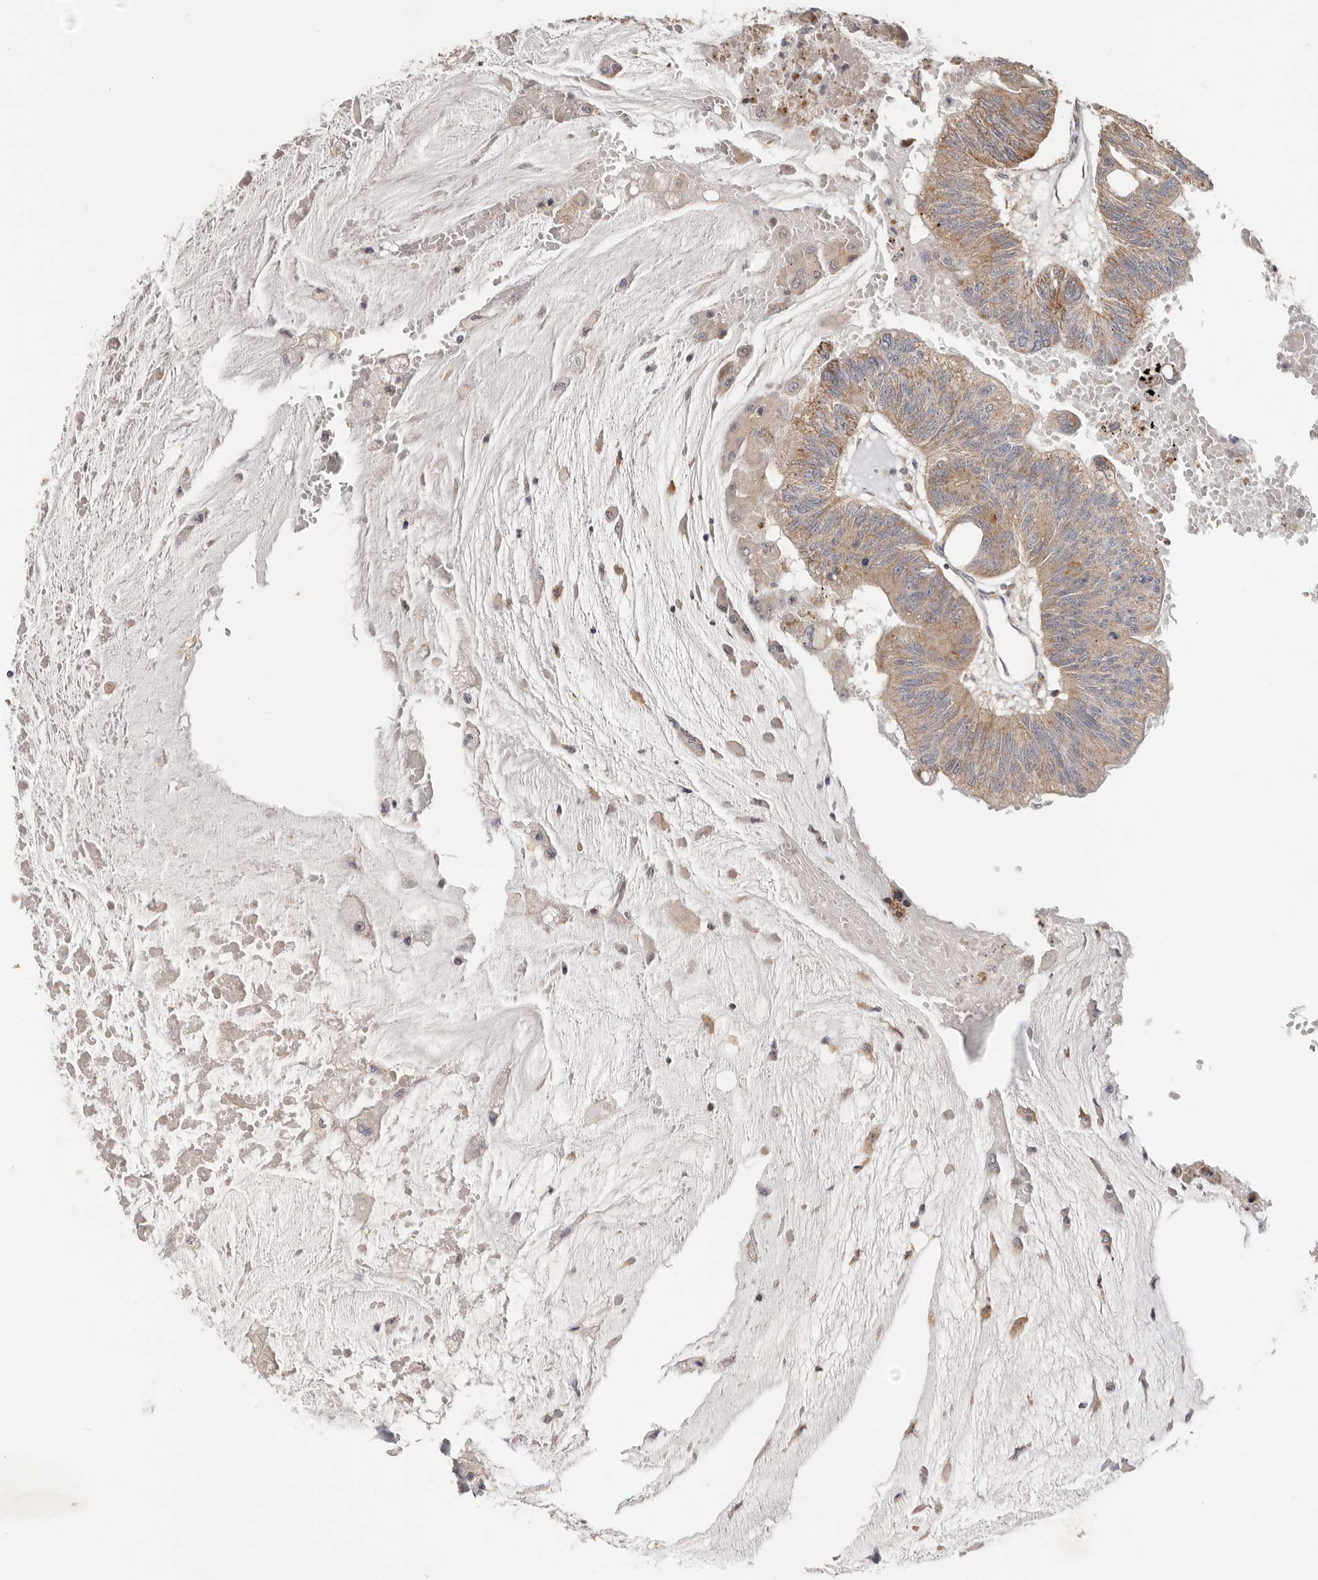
{"staining": {"intensity": "moderate", "quantity": "25%-75%", "location": "cytoplasmic/membranous"}, "tissue": "colorectal cancer", "cell_type": "Tumor cells", "image_type": "cancer", "snomed": [{"axis": "morphology", "description": "Adenoma, NOS"}, {"axis": "morphology", "description": "Adenocarcinoma, NOS"}, {"axis": "topography", "description": "Colon"}], "caption": "Immunohistochemistry staining of colorectal cancer (adenoma), which shows medium levels of moderate cytoplasmic/membranous staining in approximately 25%-75% of tumor cells indicating moderate cytoplasmic/membranous protein positivity. The staining was performed using DAB (brown) for protein detection and nuclei were counterstained in hematoxylin (blue).", "gene": "LRP6", "patient": {"sex": "male", "age": 79}}